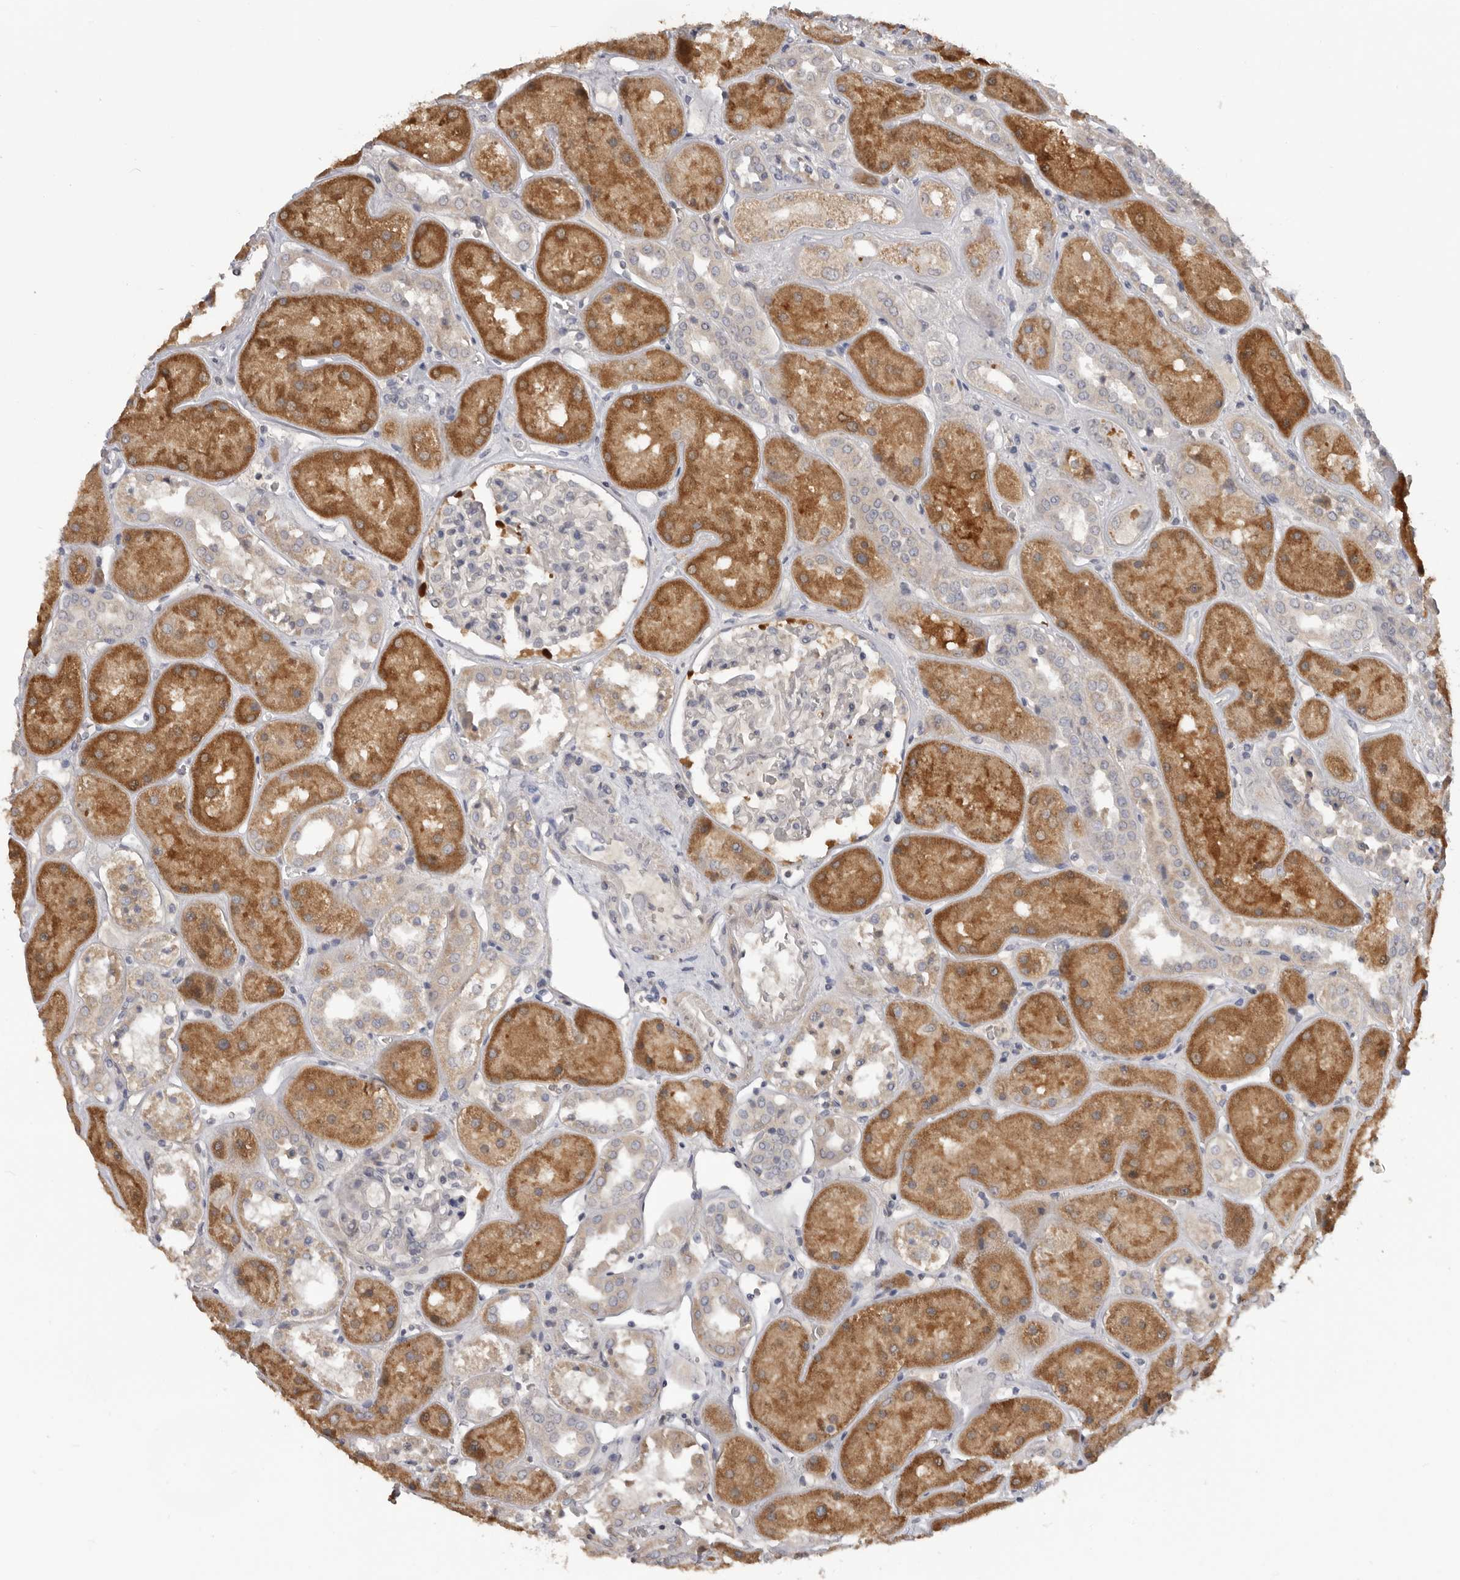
{"staining": {"intensity": "negative", "quantity": "none", "location": "none"}, "tissue": "kidney", "cell_type": "Cells in glomeruli", "image_type": "normal", "snomed": [{"axis": "morphology", "description": "Normal tissue, NOS"}, {"axis": "topography", "description": "Kidney"}], "caption": "Histopathology image shows no significant protein expression in cells in glomeruli of normal kidney. (Stains: DAB immunohistochemistry with hematoxylin counter stain, Microscopy: brightfield microscopy at high magnification).", "gene": "TNR", "patient": {"sex": "male", "age": 70}}